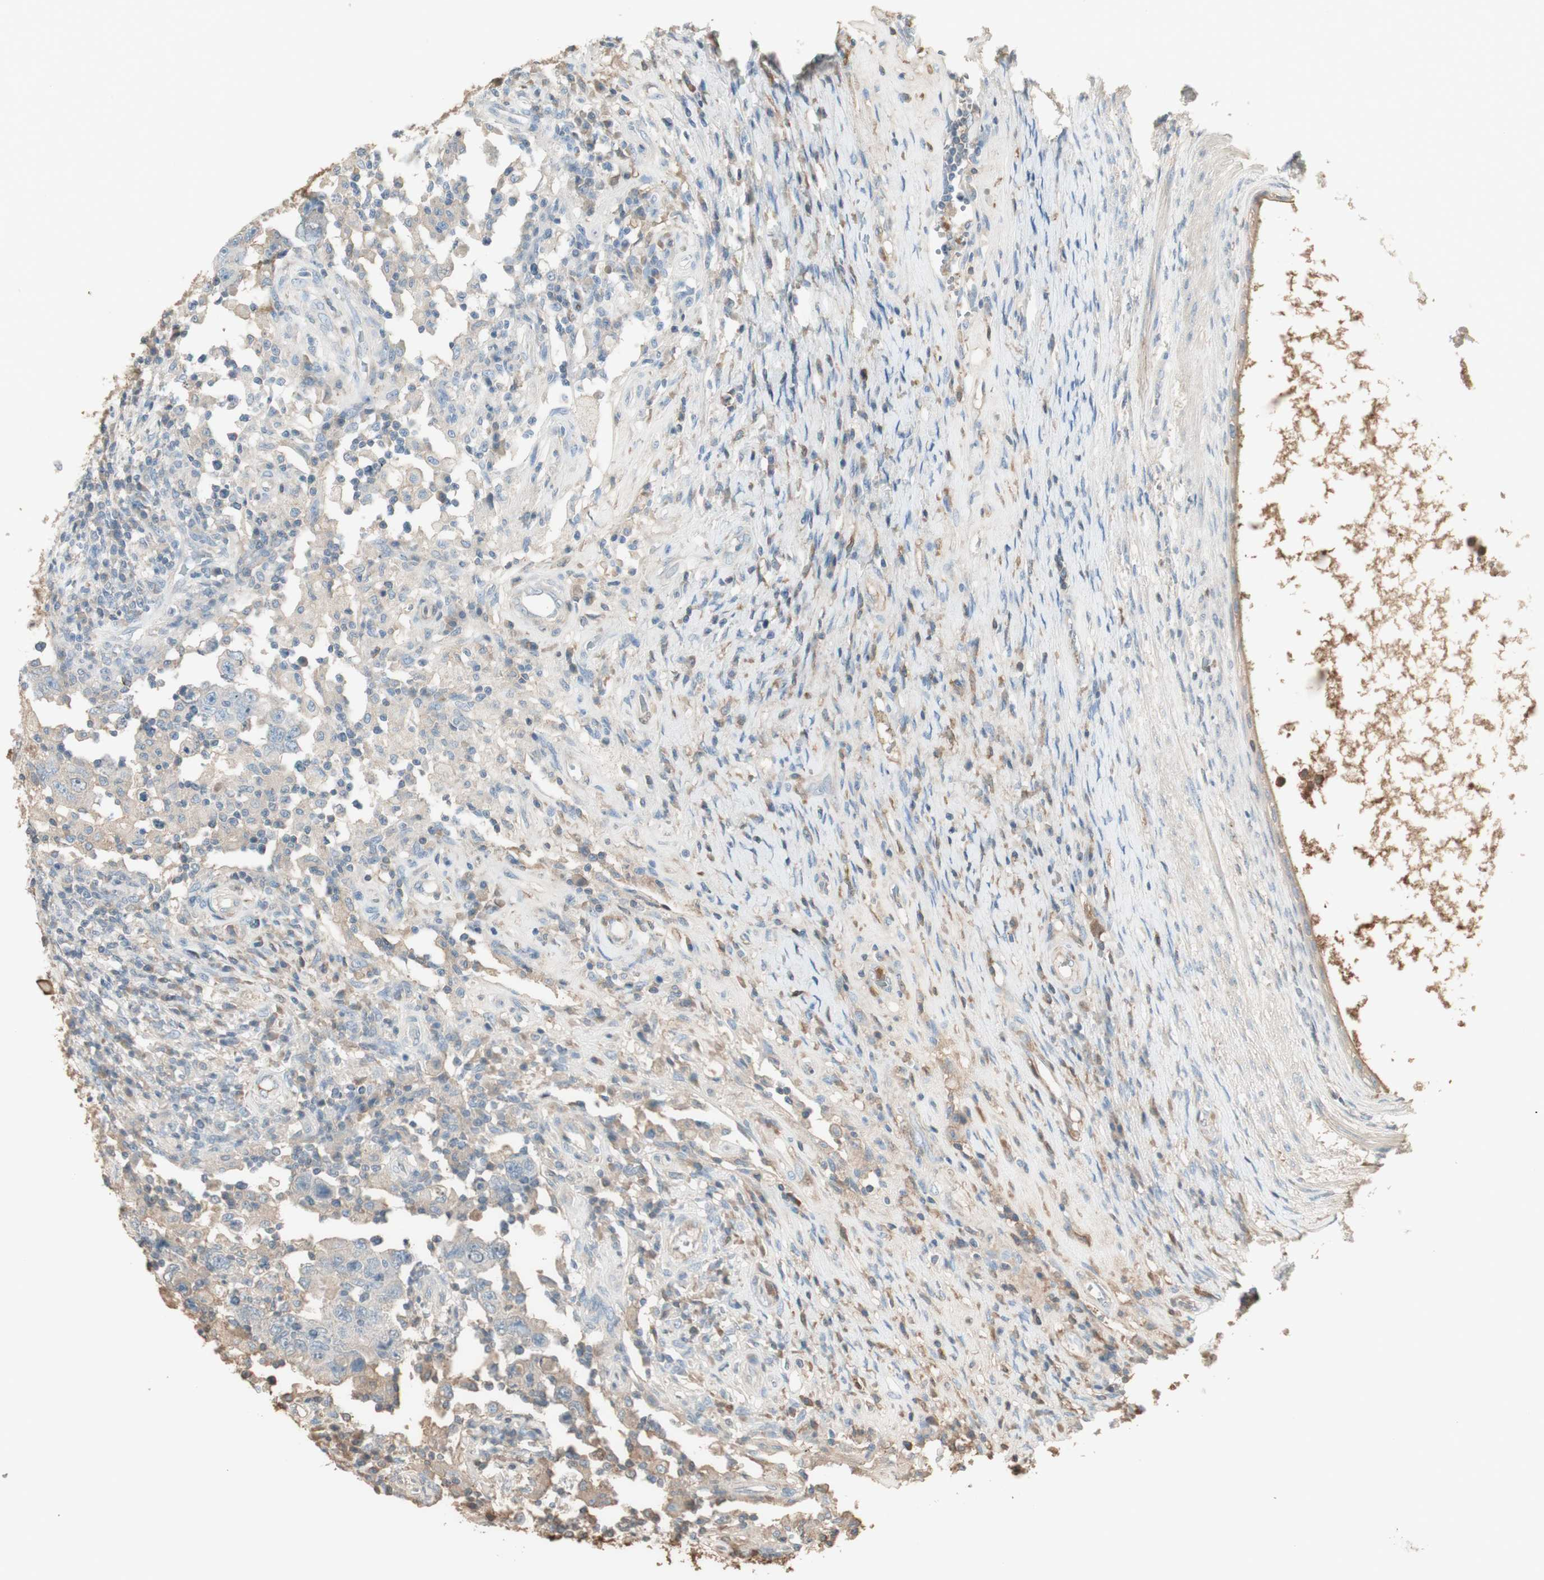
{"staining": {"intensity": "weak", "quantity": ">75%", "location": "cytoplasmic/membranous"}, "tissue": "testis cancer", "cell_type": "Tumor cells", "image_type": "cancer", "snomed": [{"axis": "morphology", "description": "Carcinoma, Embryonal, NOS"}, {"axis": "topography", "description": "Testis"}], "caption": "Testis cancer (embryonal carcinoma) stained with DAB immunohistochemistry exhibits low levels of weak cytoplasmic/membranous staining in approximately >75% of tumor cells. (brown staining indicates protein expression, while blue staining denotes nuclei).", "gene": "IFNG", "patient": {"sex": "male", "age": 26}}